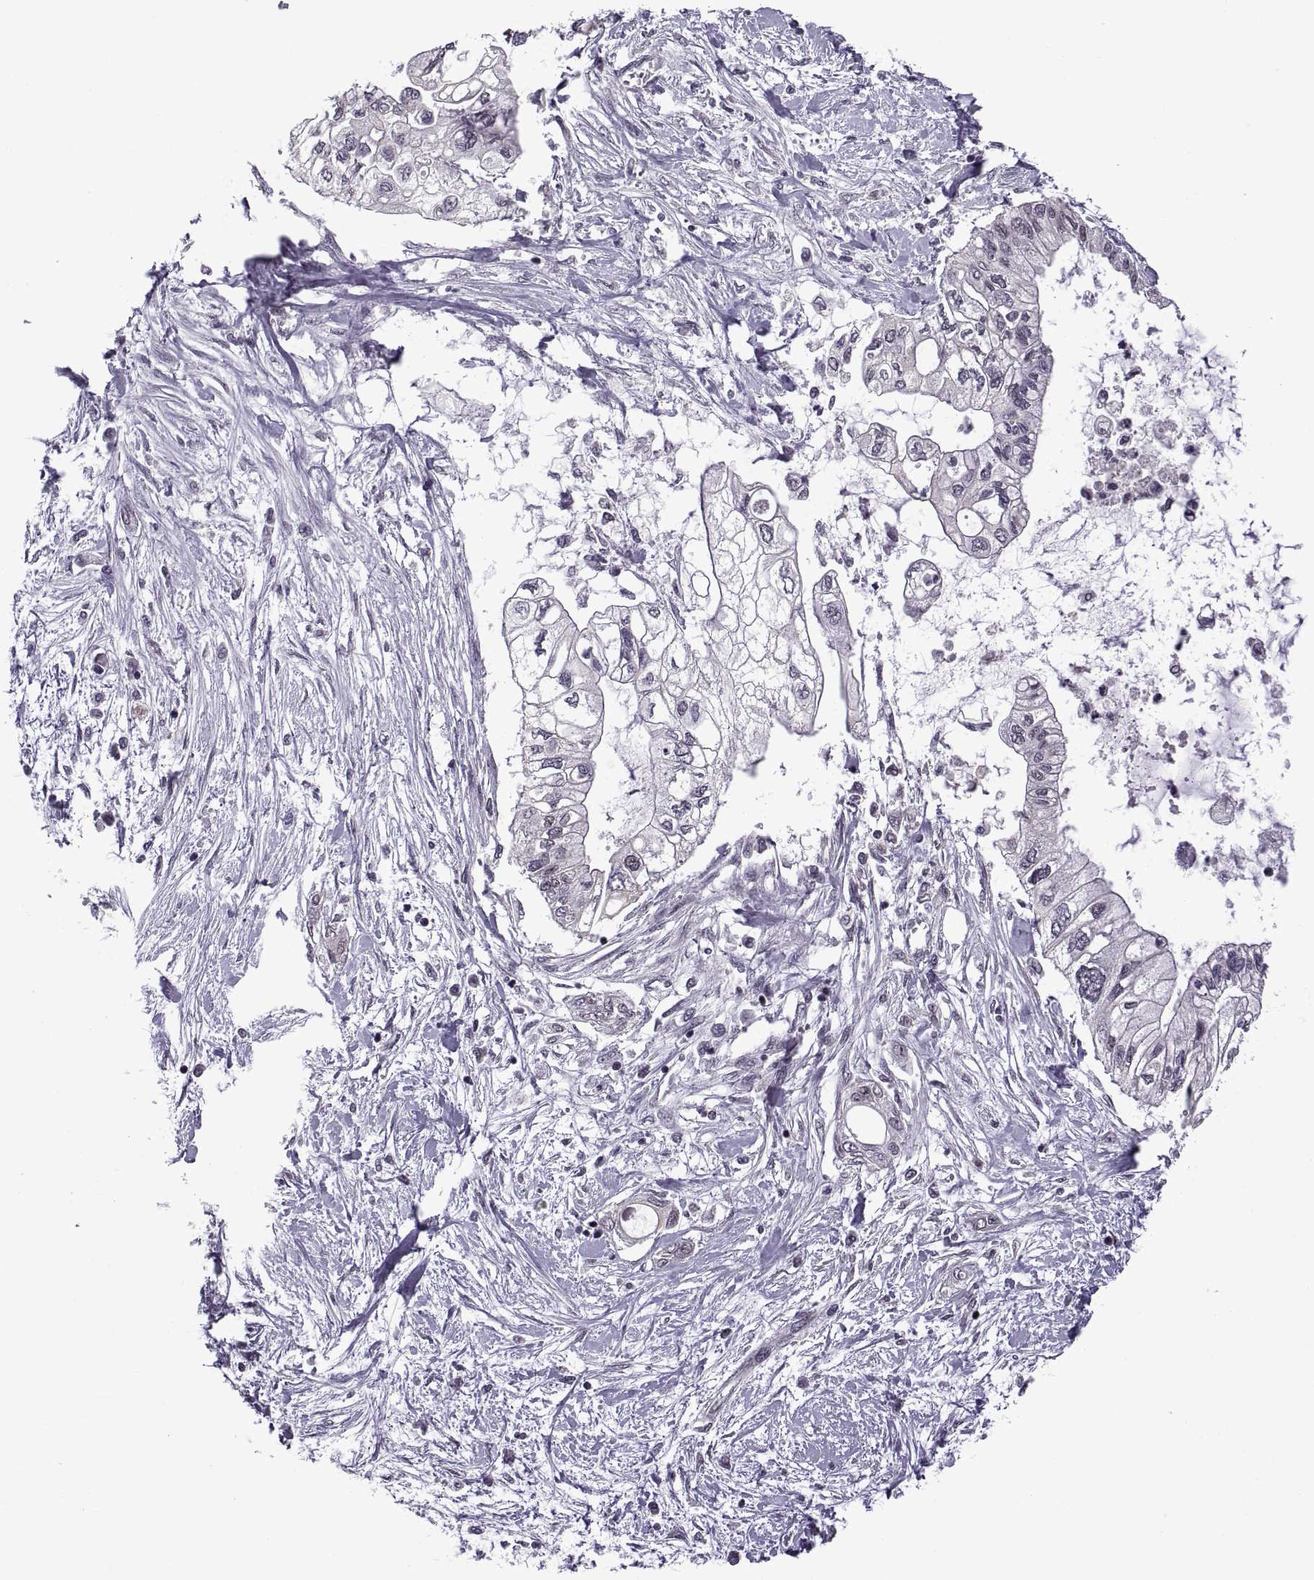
{"staining": {"intensity": "negative", "quantity": "none", "location": "none"}, "tissue": "pancreatic cancer", "cell_type": "Tumor cells", "image_type": "cancer", "snomed": [{"axis": "morphology", "description": "Adenocarcinoma, NOS"}, {"axis": "topography", "description": "Pancreas"}], "caption": "The histopathology image reveals no staining of tumor cells in pancreatic adenocarcinoma.", "gene": "INTS3", "patient": {"sex": "female", "age": 77}}